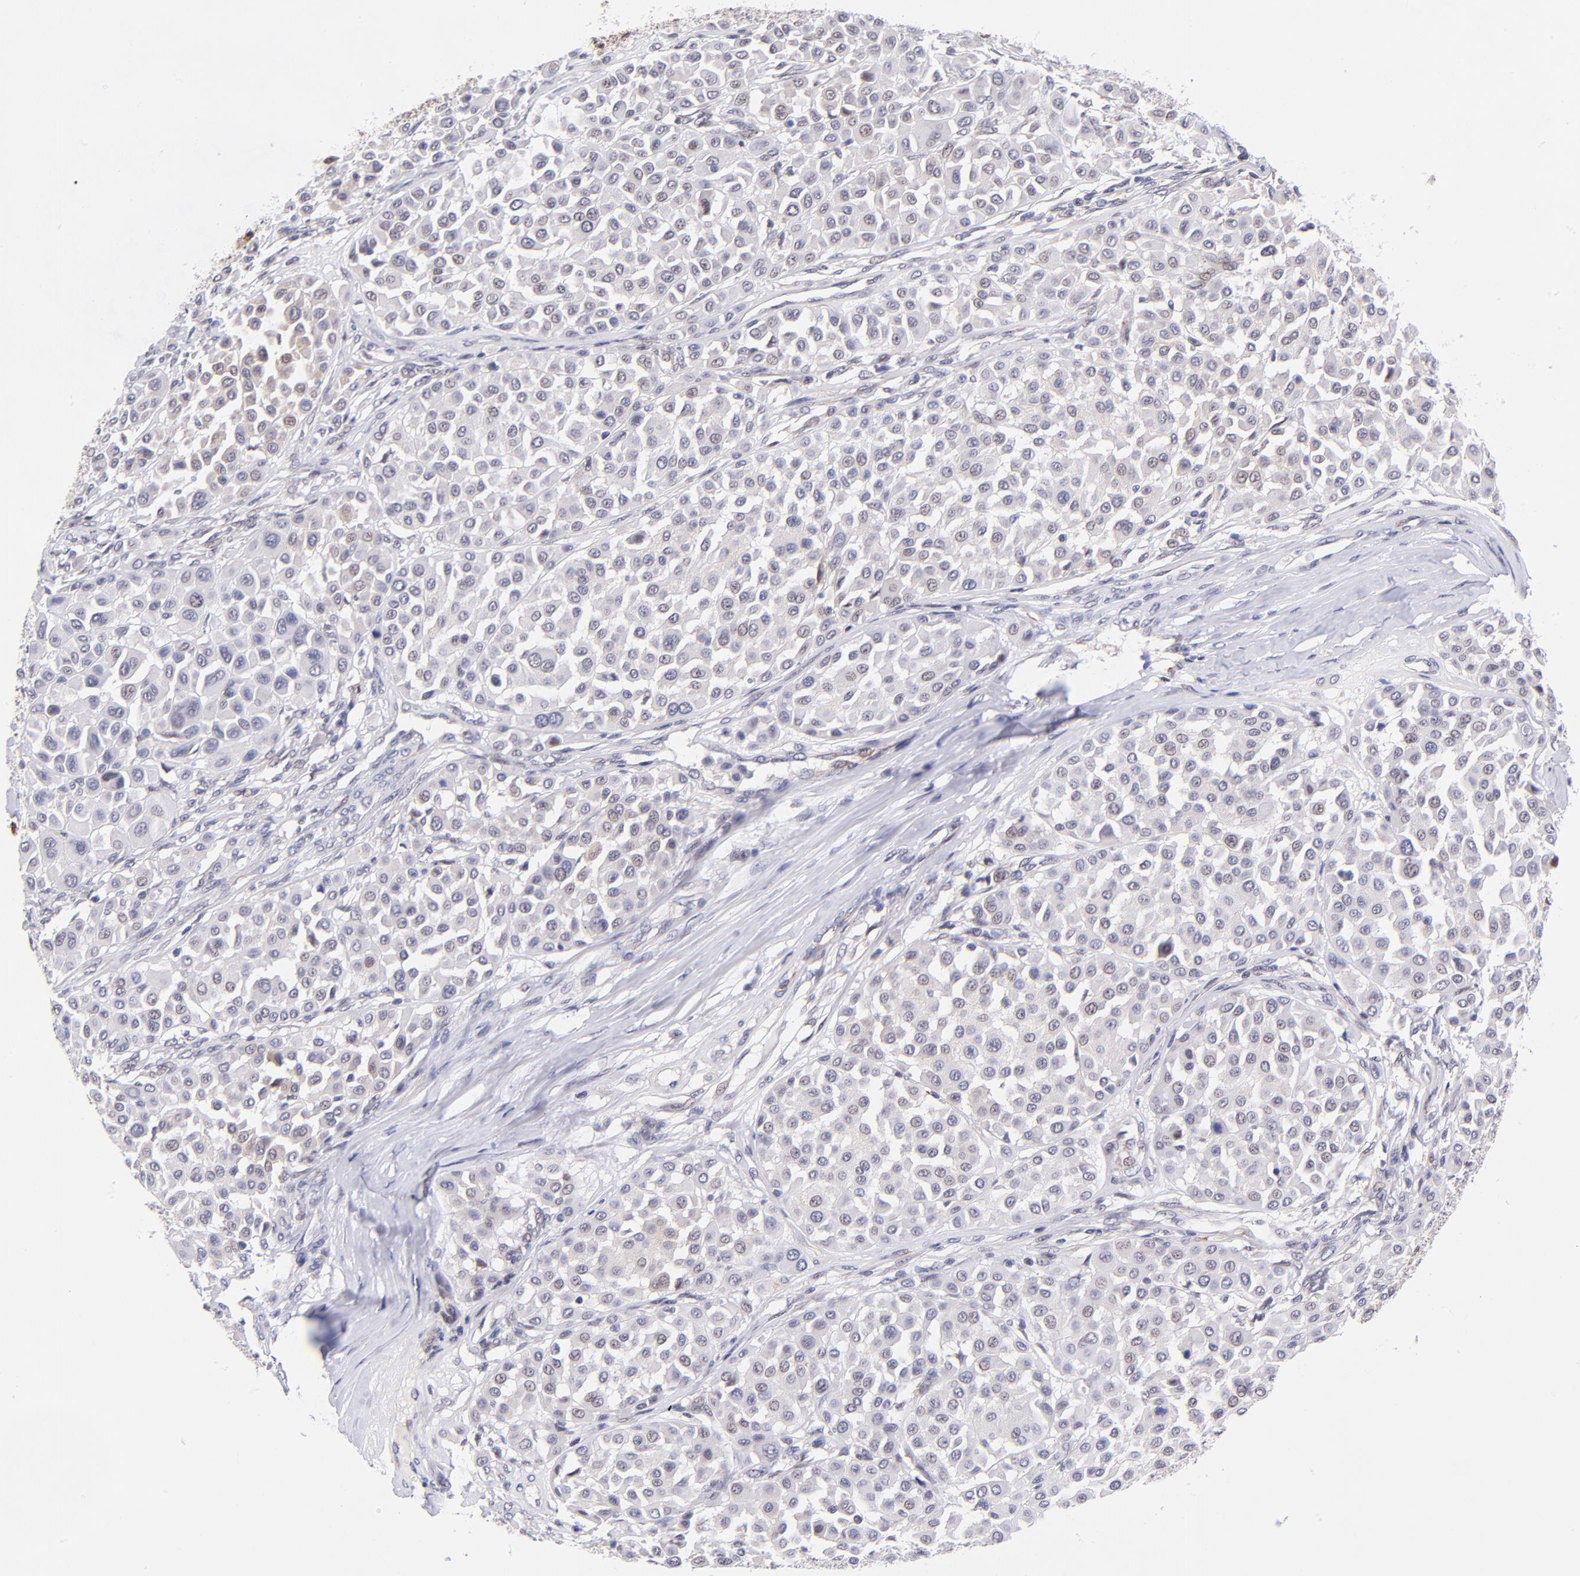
{"staining": {"intensity": "weak", "quantity": "<25%", "location": "nuclear"}, "tissue": "melanoma", "cell_type": "Tumor cells", "image_type": "cancer", "snomed": [{"axis": "morphology", "description": "Malignant melanoma, Metastatic site"}, {"axis": "topography", "description": "Soft tissue"}], "caption": "Protein analysis of malignant melanoma (metastatic site) displays no significant positivity in tumor cells. Brightfield microscopy of IHC stained with DAB (3,3'-diaminobenzidine) (brown) and hematoxylin (blue), captured at high magnification.", "gene": "SOX6", "patient": {"sex": "male", "age": 41}}